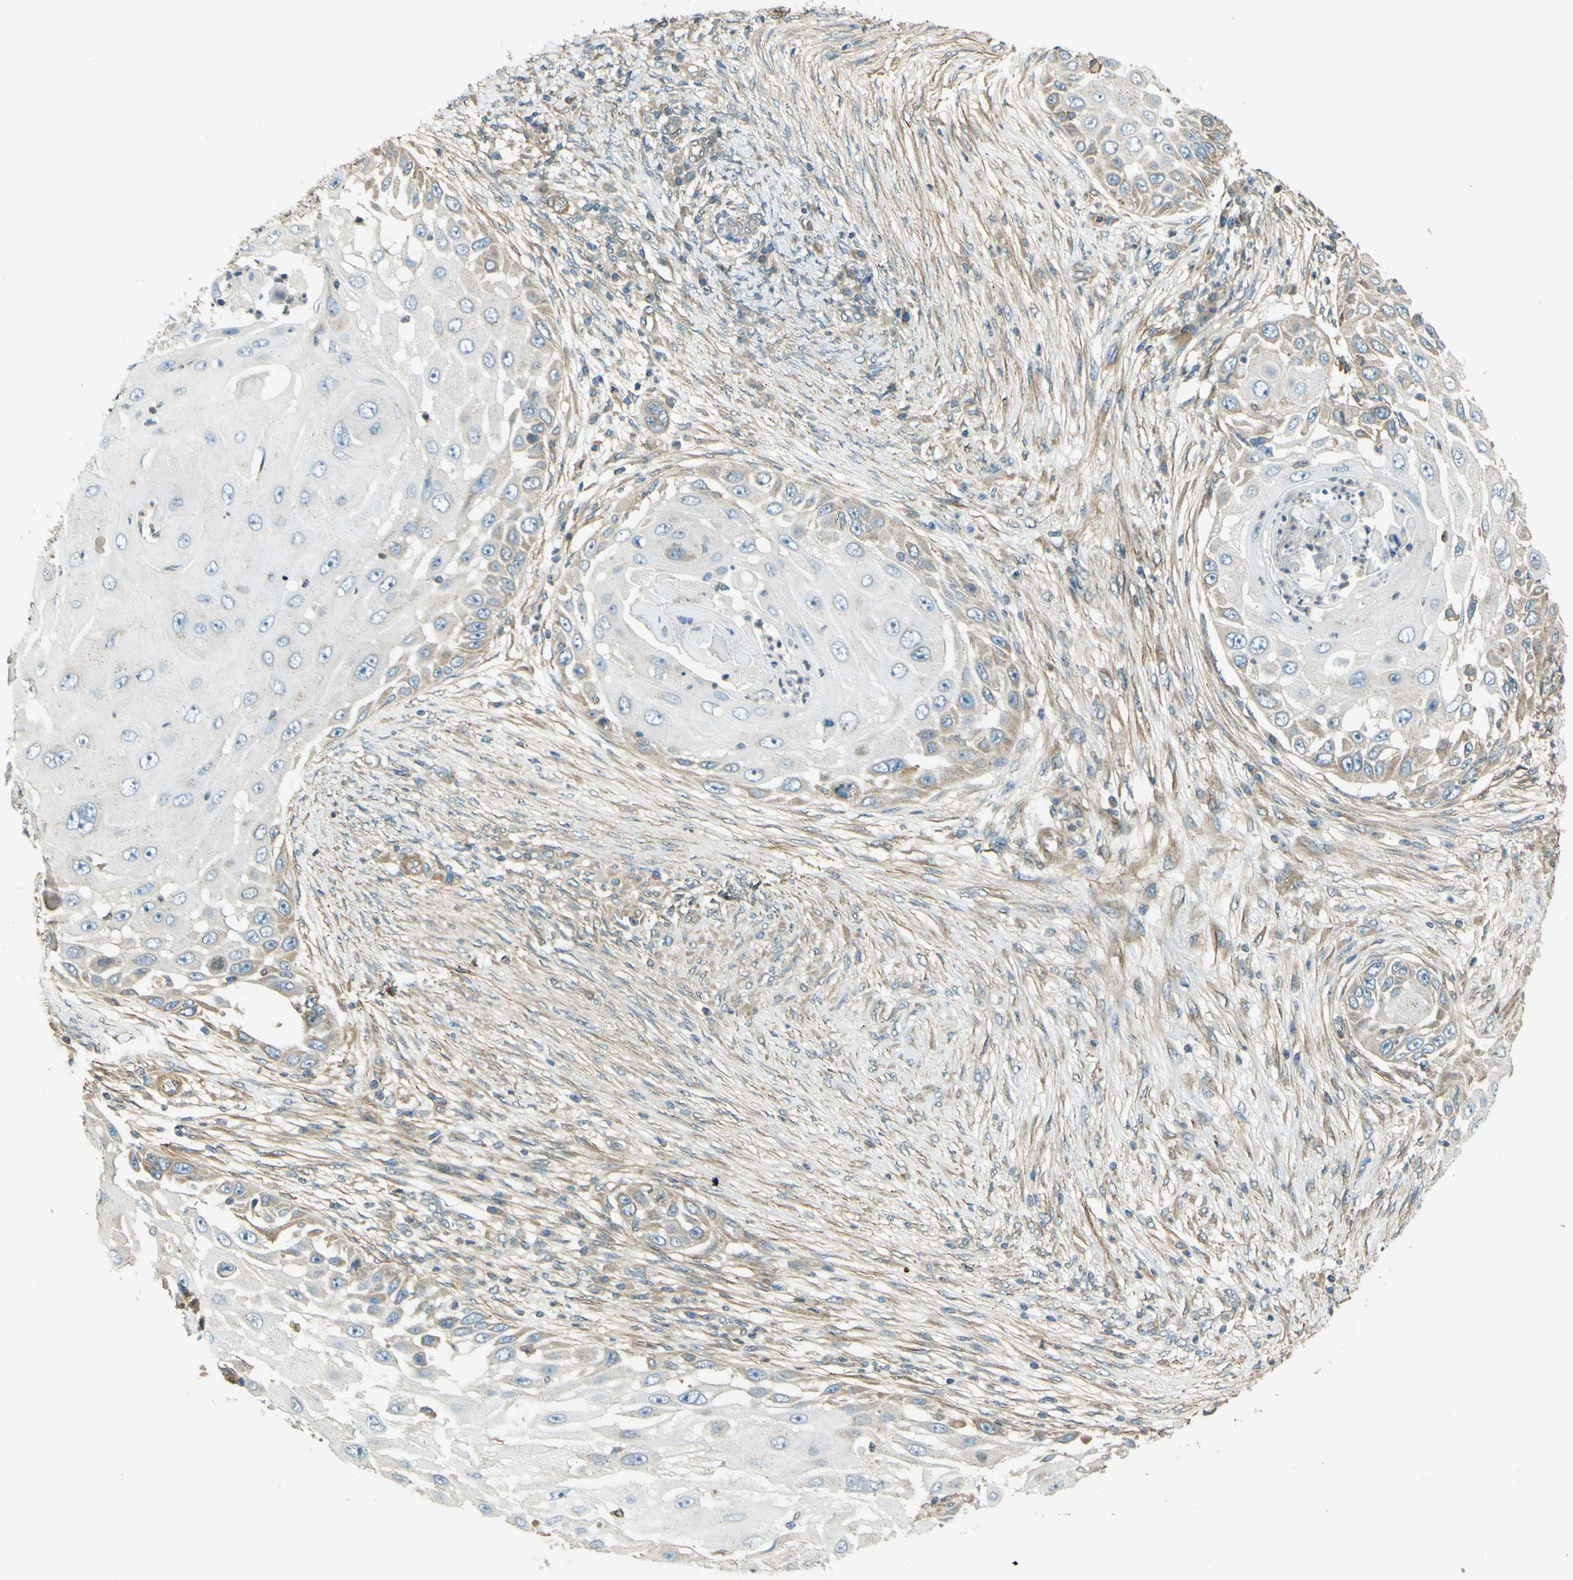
{"staining": {"intensity": "weak", "quantity": "25%-75%", "location": "cytoplasmic/membranous"}, "tissue": "skin cancer", "cell_type": "Tumor cells", "image_type": "cancer", "snomed": [{"axis": "morphology", "description": "Squamous cell carcinoma, NOS"}, {"axis": "topography", "description": "Skin"}], "caption": "Skin squamous cell carcinoma stained with DAB immunohistochemistry displays low levels of weak cytoplasmic/membranous positivity in about 25%-75% of tumor cells.", "gene": "LPCAT1", "patient": {"sex": "female", "age": 44}}